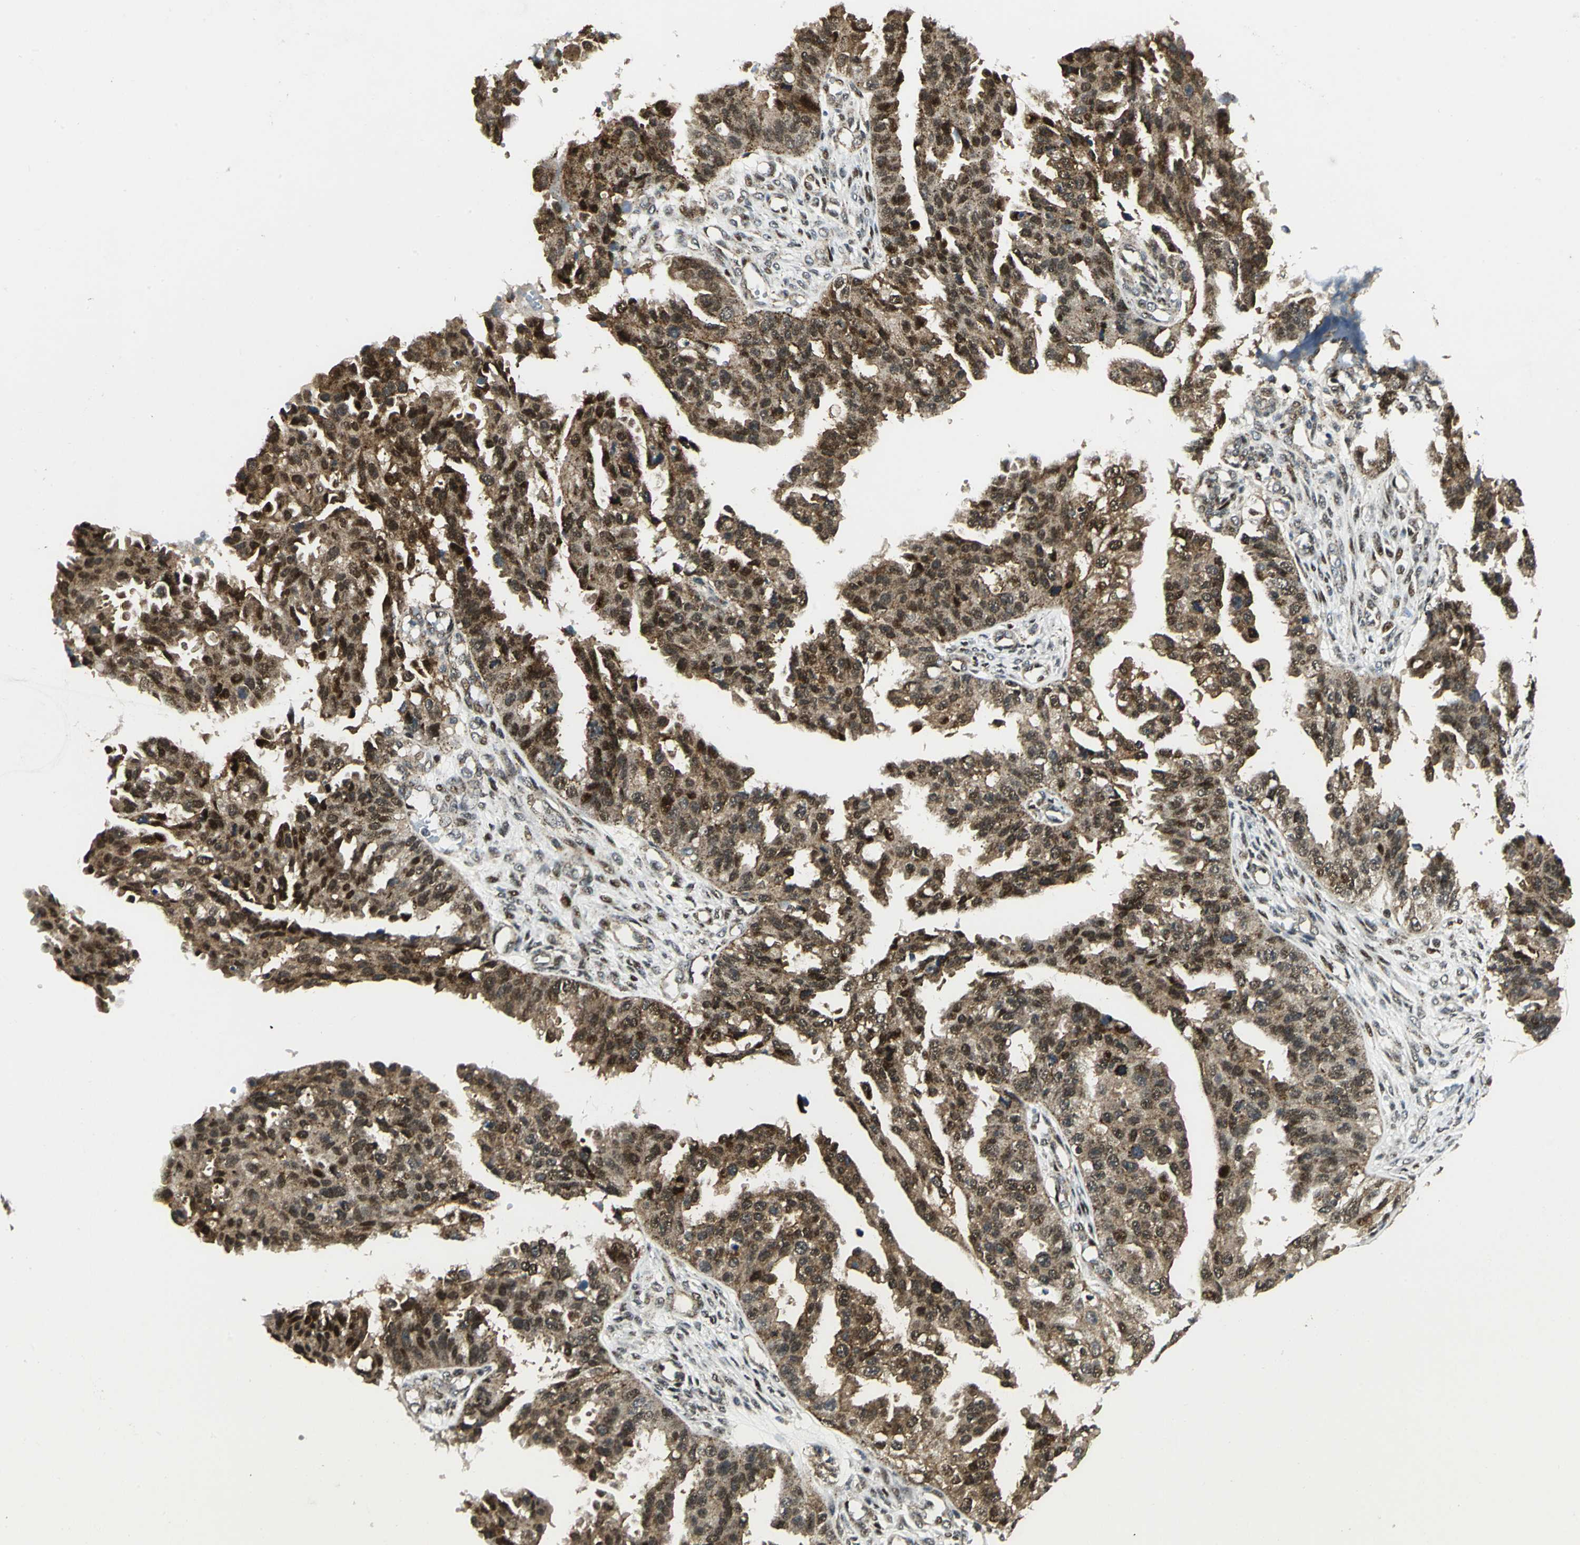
{"staining": {"intensity": "moderate", "quantity": ">75%", "location": "cytoplasmic/membranous,nuclear"}, "tissue": "ovarian cancer", "cell_type": "Tumor cells", "image_type": "cancer", "snomed": [{"axis": "morphology", "description": "Carcinoma, NOS"}, {"axis": "topography", "description": "Soft tissue"}, {"axis": "topography", "description": "Ovary"}], "caption": "Carcinoma (ovarian) stained with DAB IHC displays medium levels of moderate cytoplasmic/membranous and nuclear positivity in approximately >75% of tumor cells.", "gene": "ATP6V1A", "patient": {"sex": "female", "age": 54}}